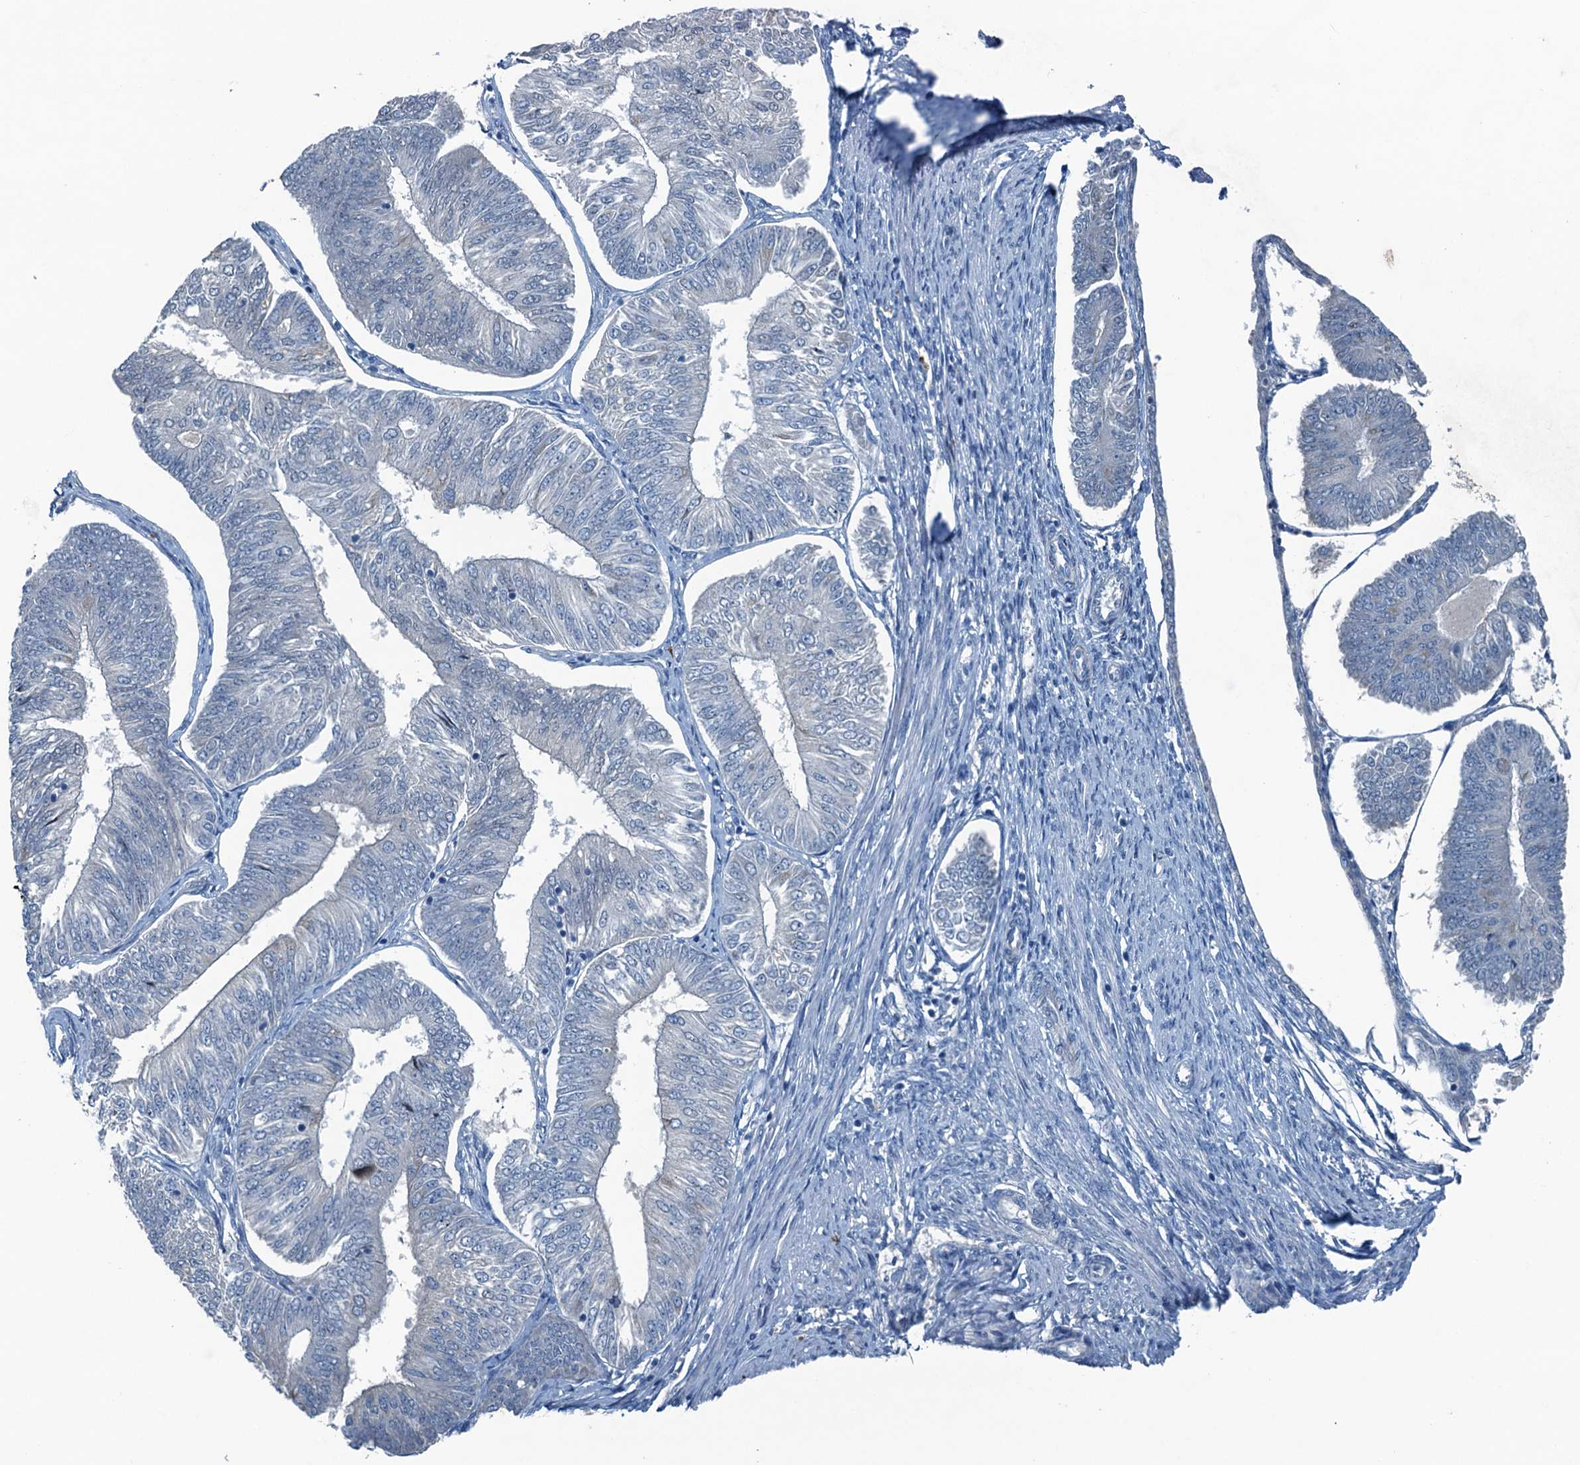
{"staining": {"intensity": "negative", "quantity": "none", "location": "none"}, "tissue": "endometrial cancer", "cell_type": "Tumor cells", "image_type": "cancer", "snomed": [{"axis": "morphology", "description": "Adenocarcinoma, NOS"}, {"axis": "topography", "description": "Endometrium"}], "caption": "Tumor cells show no significant protein staining in adenocarcinoma (endometrial).", "gene": "CBLIF", "patient": {"sex": "female", "age": 58}}